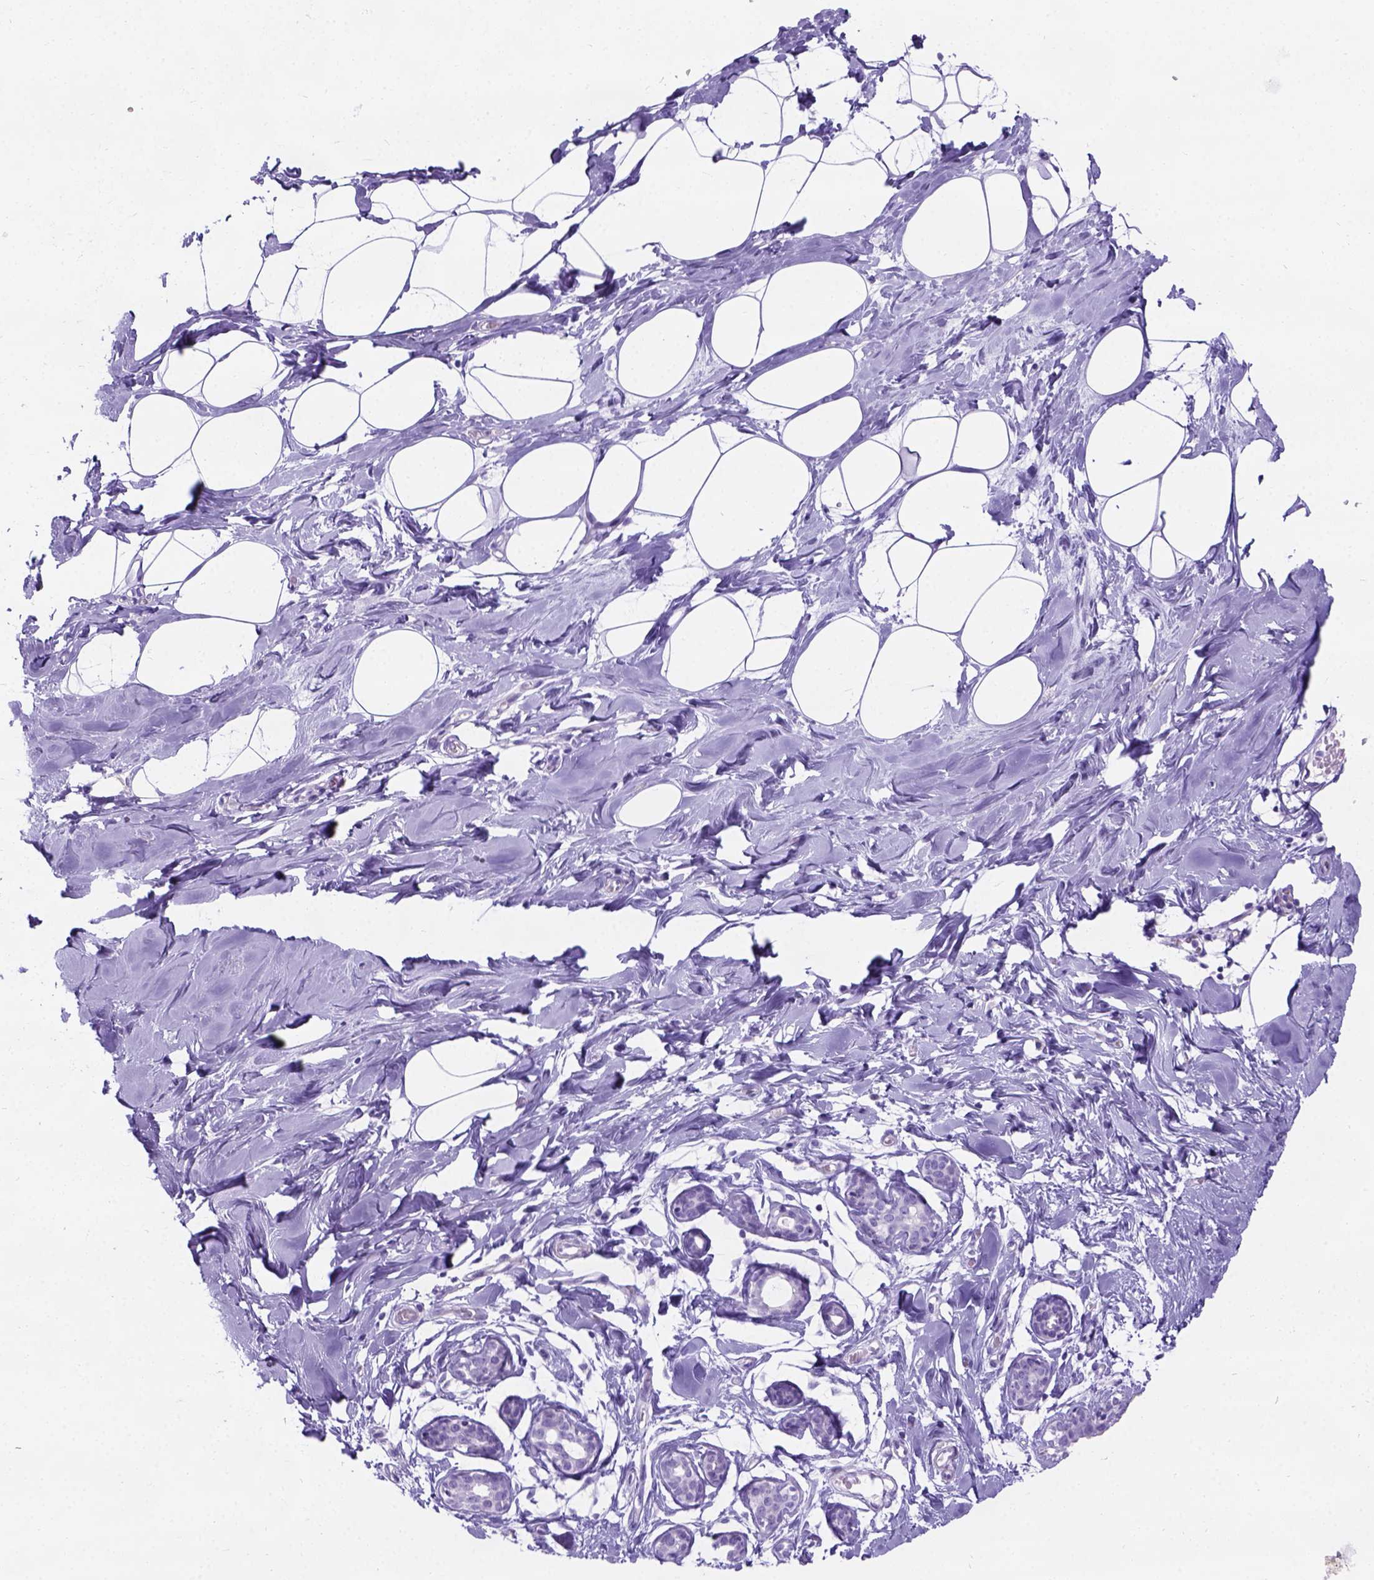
{"staining": {"intensity": "negative", "quantity": "none", "location": "none"}, "tissue": "breast", "cell_type": "Adipocytes", "image_type": "normal", "snomed": [{"axis": "morphology", "description": "Normal tissue, NOS"}, {"axis": "topography", "description": "Breast"}], "caption": "Immunohistochemistry (IHC) histopathology image of normal breast stained for a protein (brown), which reveals no positivity in adipocytes.", "gene": "C7orf57", "patient": {"sex": "female", "age": 27}}